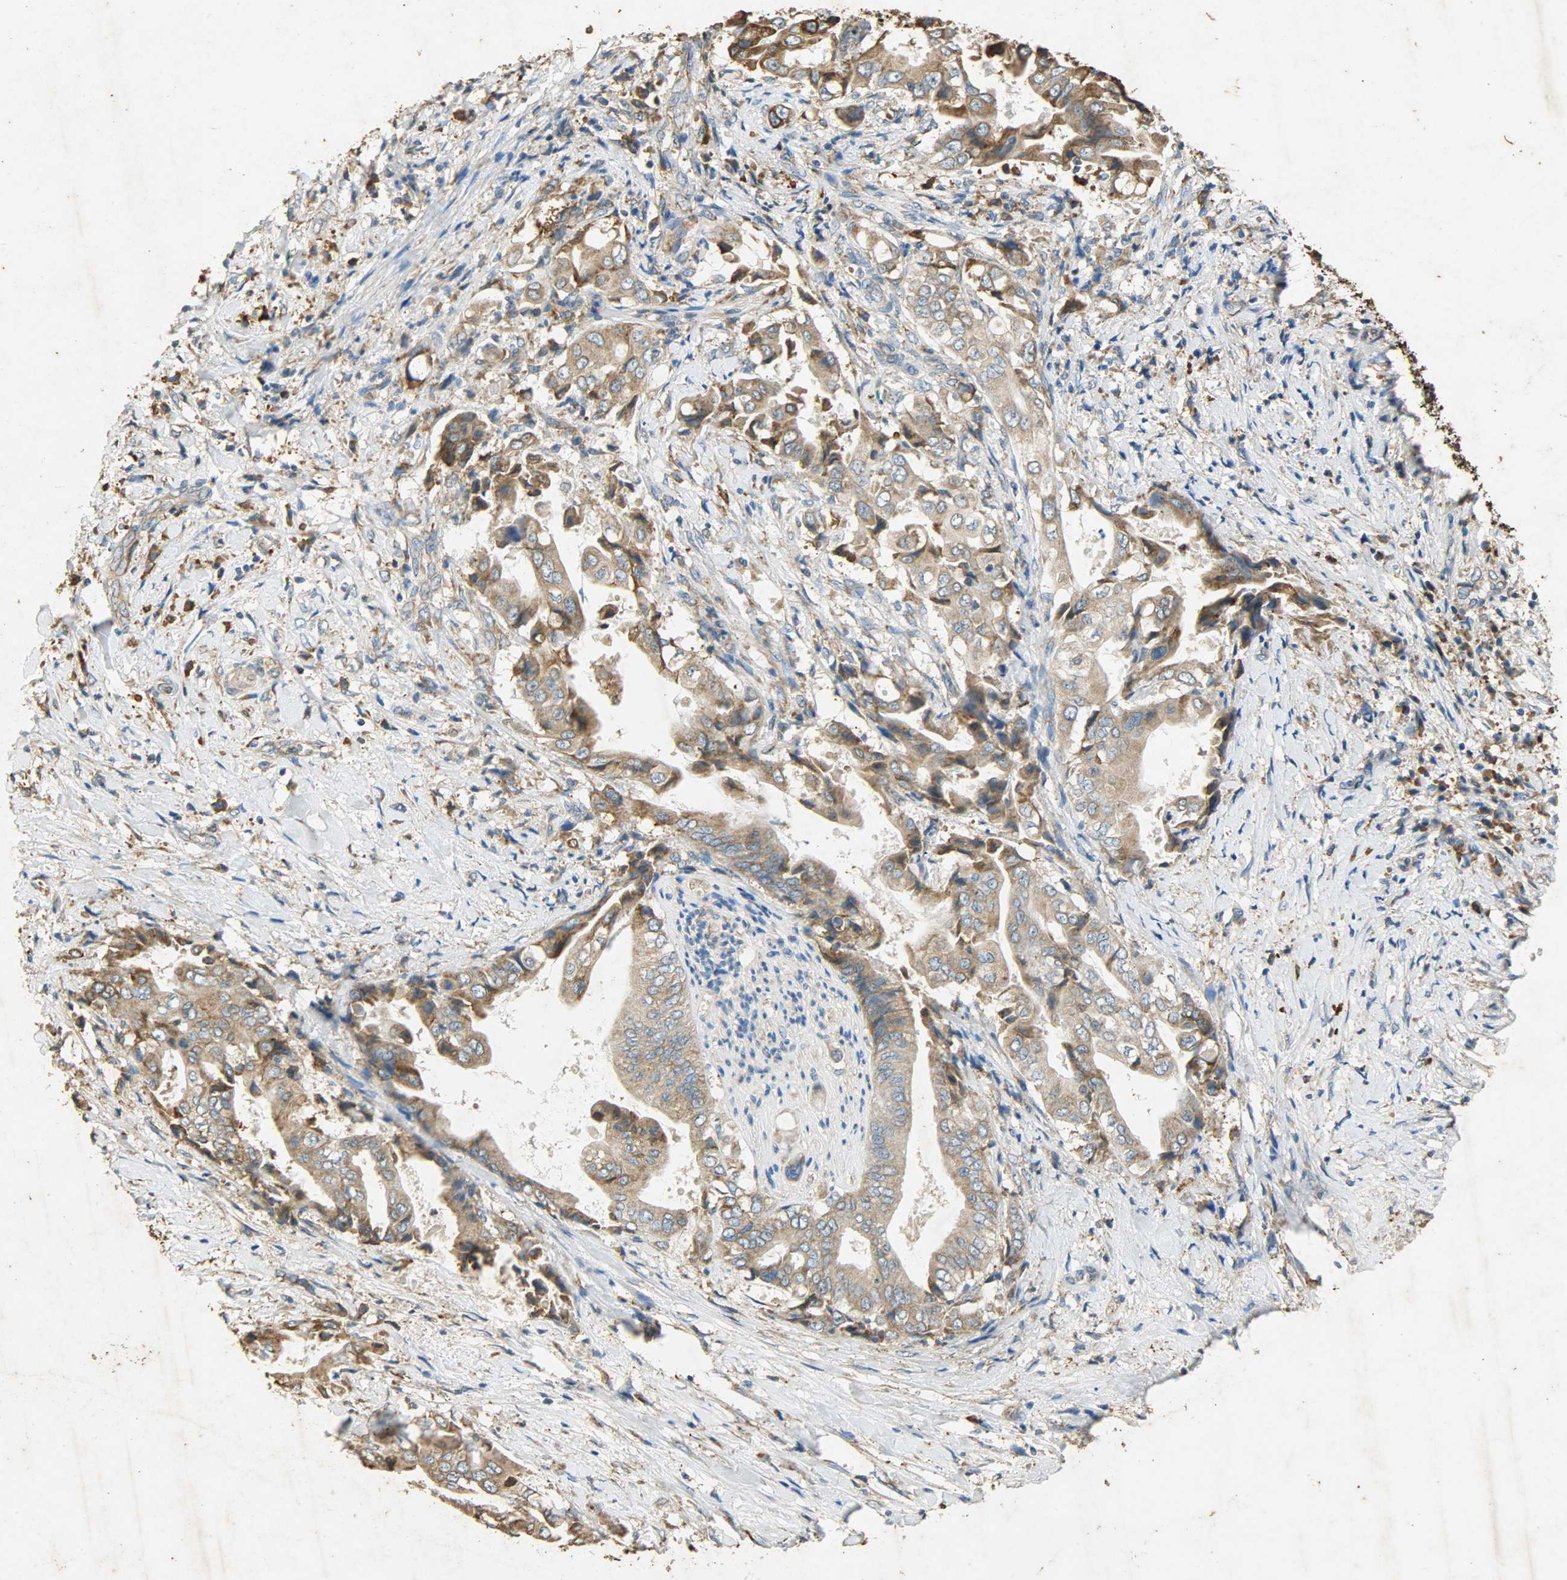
{"staining": {"intensity": "moderate", "quantity": ">75%", "location": "cytoplasmic/membranous"}, "tissue": "liver cancer", "cell_type": "Tumor cells", "image_type": "cancer", "snomed": [{"axis": "morphology", "description": "Cholangiocarcinoma"}, {"axis": "topography", "description": "Liver"}], "caption": "Liver cancer tissue exhibits moderate cytoplasmic/membranous expression in about >75% of tumor cells, visualized by immunohistochemistry.", "gene": "HSPA5", "patient": {"sex": "male", "age": 58}}